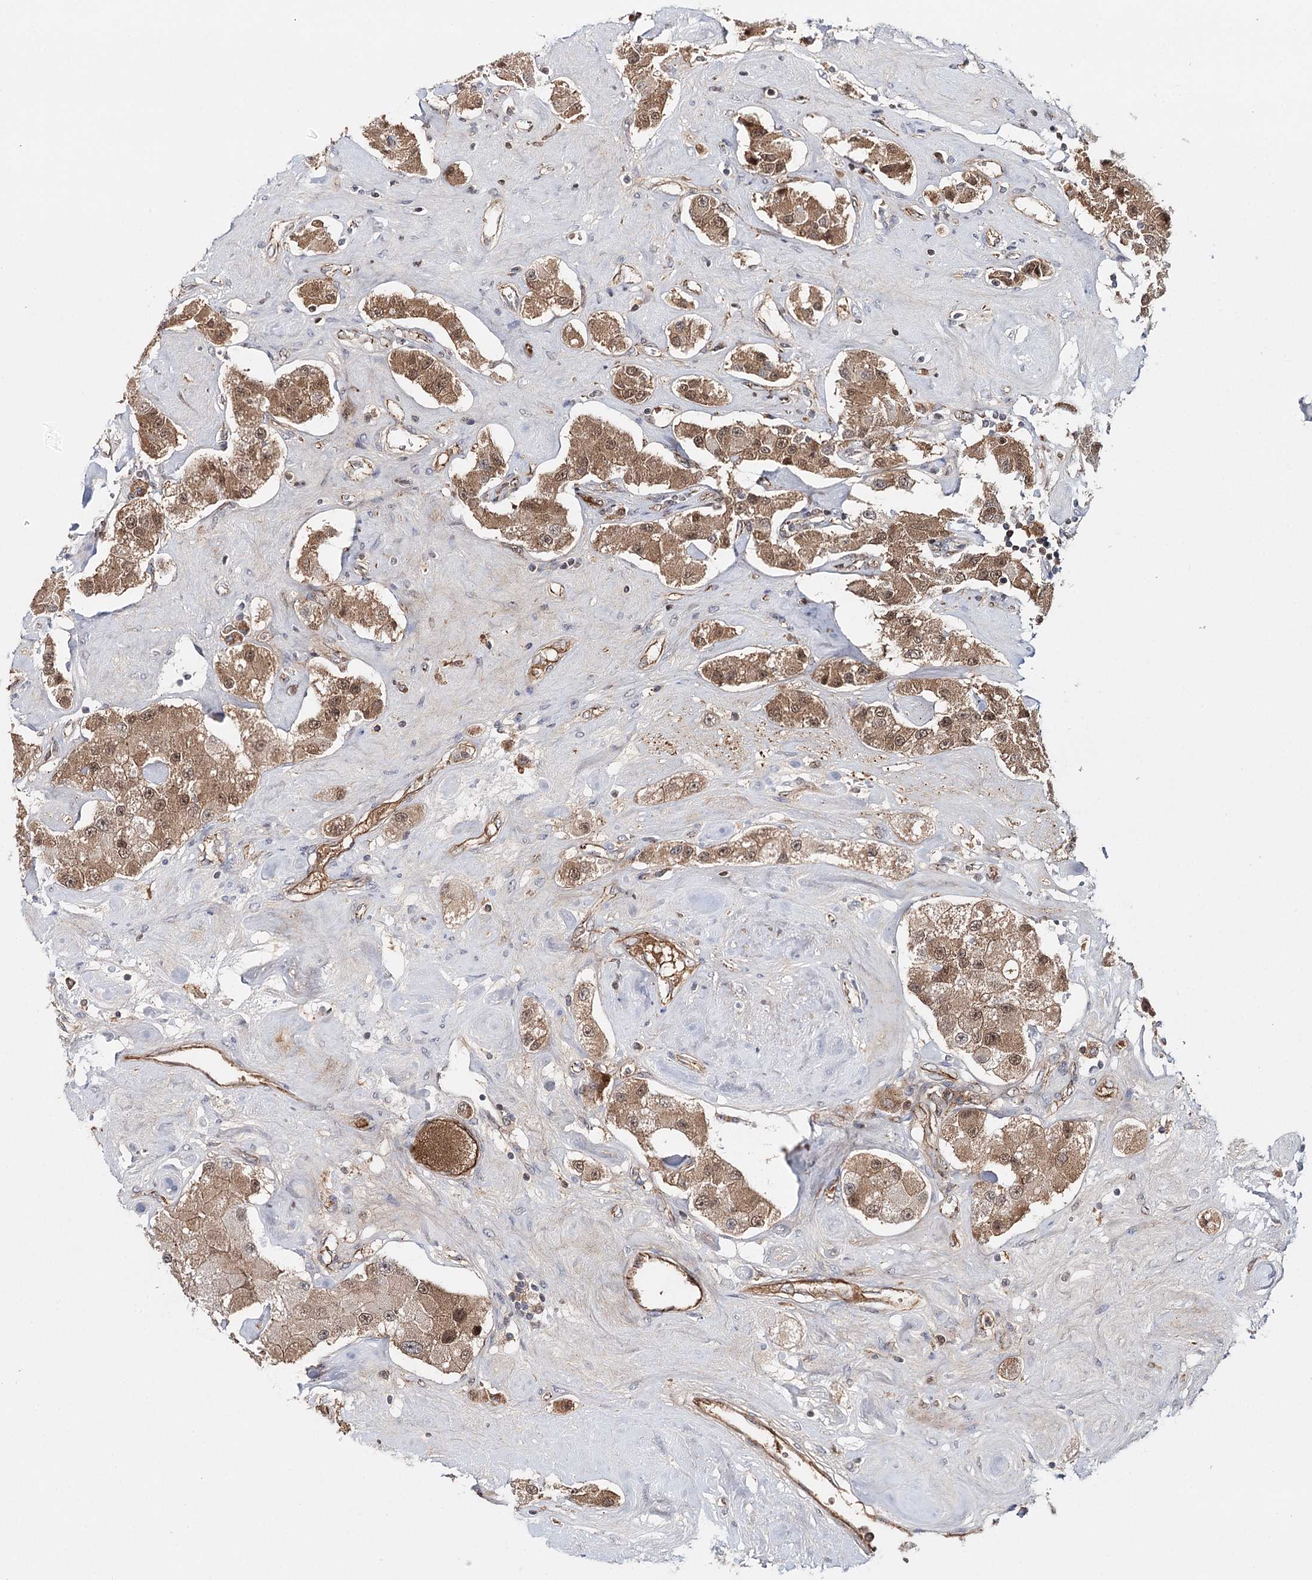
{"staining": {"intensity": "moderate", "quantity": ">75%", "location": "cytoplasmic/membranous,nuclear"}, "tissue": "carcinoid", "cell_type": "Tumor cells", "image_type": "cancer", "snomed": [{"axis": "morphology", "description": "Carcinoid, malignant, NOS"}, {"axis": "topography", "description": "Pancreas"}], "caption": "Carcinoid stained for a protein reveals moderate cytoplasmic/membranous and nuclear positivity in tumor cells.", "gene": "PKP4", "patient": {"sex": "male", "age": 41}}